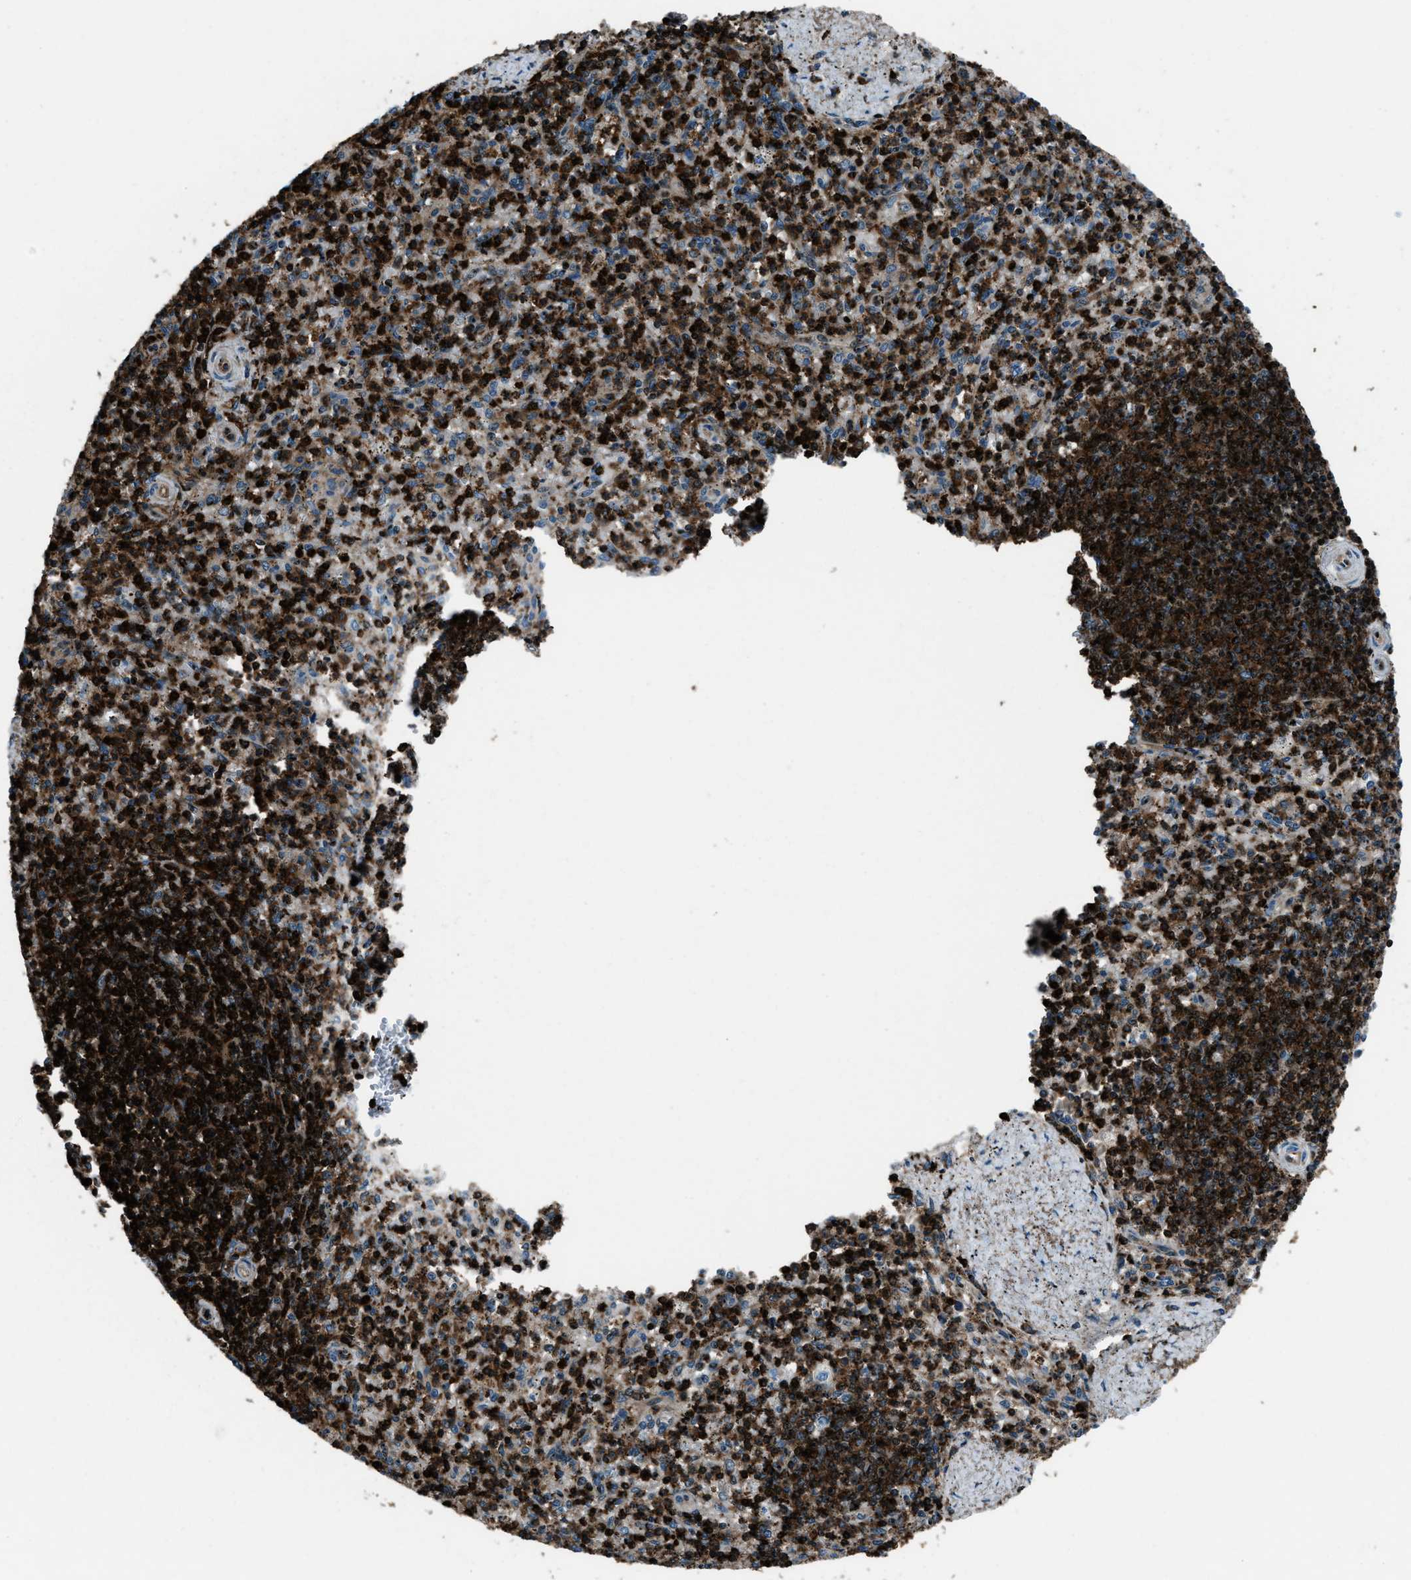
{"staining": {"intensity": "strong", "quantity": ">75%", "location": "cytoplasmic/membranous,nuclear"}, "tissue": "spleen", "cell_type": "Cells in red pulp", "image_type": "normal", "snomed": [{"axis": "morphology", "description": "Normal tissue, NOS"}, {"axis": "topography", "description": "Spleen"}], "caption": "A high amount of strong cytoplasmic/membranous,nuclear expression is identified in approximately >75% of cells in red pulp in benign spleen.", "gene": "SNX30", "patient": {"sex": "male", "age": 72}}